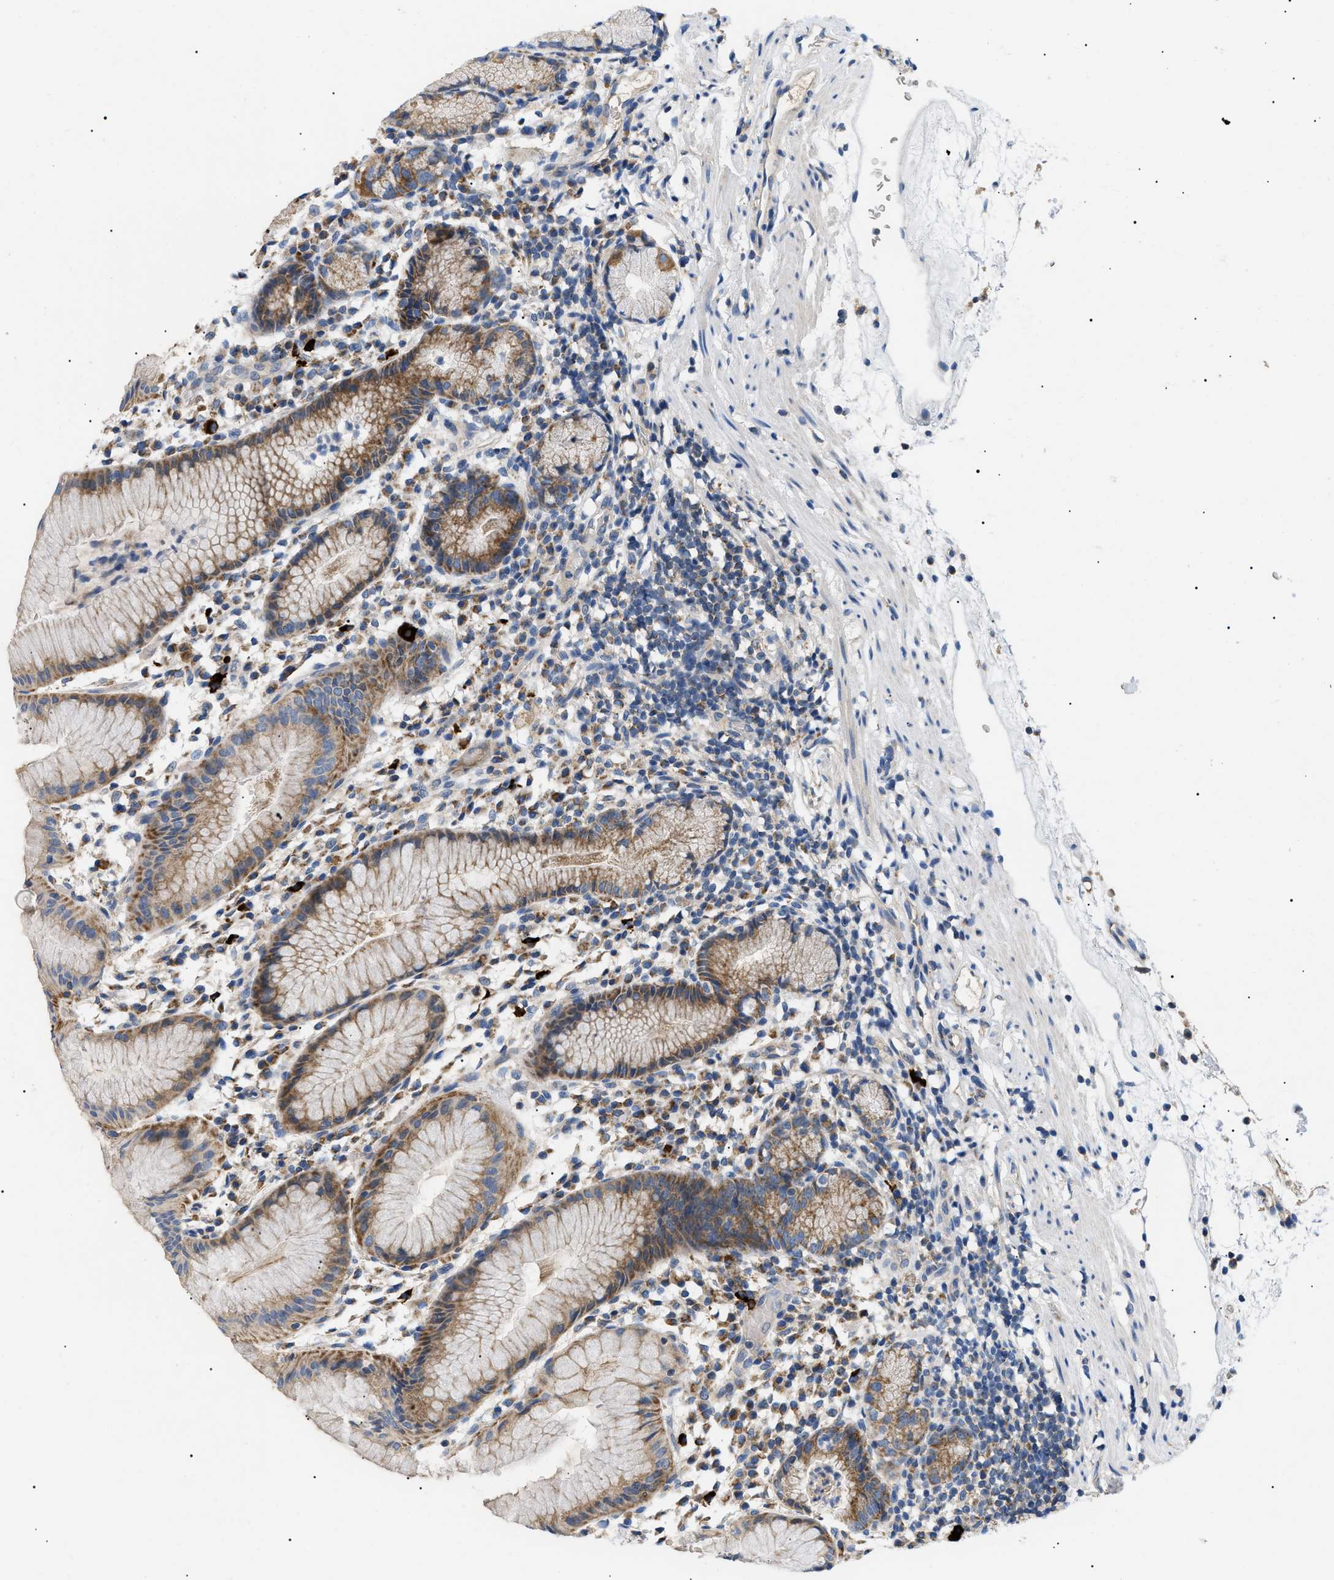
{"staining": {"intensity": "moderate", "quantity": ">75%", "location": "cytoplasmic/membranous"}, "tissue": "stomach", "cell_type": "Glandular cells", "image_type": "normal", "snomed": [{"axis": "morphology", "description": "Normal tissue, NOS"}, {"axis": "topography", "description": "Stomach"}, {"axis": "topography", "description": "Stomach, lower"}], "caption": "The immunohistochemical stain highlights moderate cytoplasmic/membranous positivity in glandular cells of normal stomach.", "gene": "TOMM6", "patient": {"sex": "female", "age": 75}}